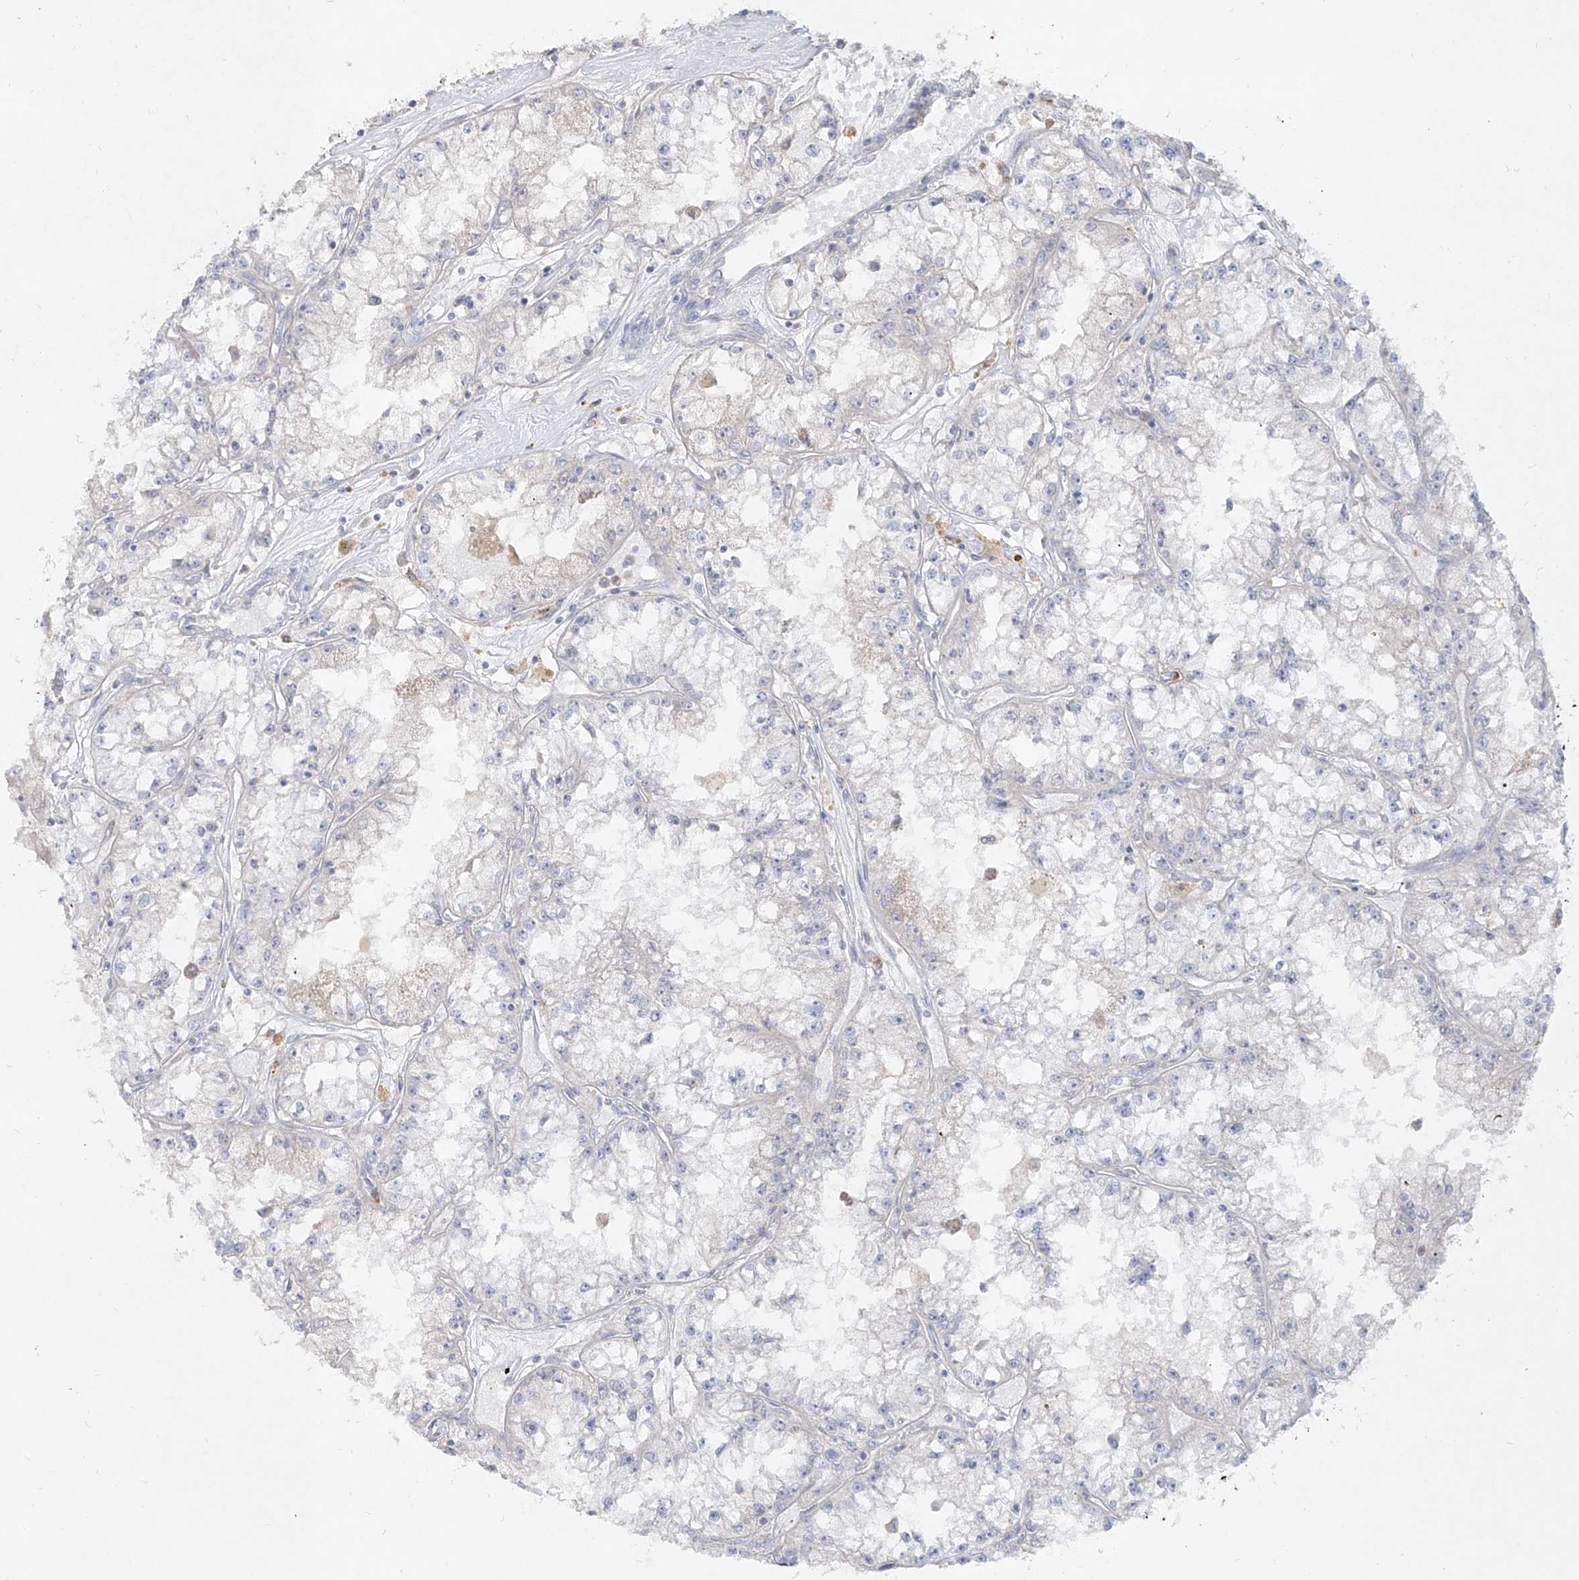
{"staining": {"intensity": "negative", "quantity": "none", "location": "none"}, "tissue": "renal cancer", "cell_type": "Tumor cells", "image_type": "cancer", "snomed": [{"axis": "morphology", "description": "Adenocarcinoma, NOS"}, {"axis": "topography", "description": "Kidney"}], "caption": "Immunohistochemical staining of human renal cancer (adenocarcinoma) displays no significant expression in tumor cells.", "gene": "RBFOX3", "patient": {"sex": "male", "age": 56}}